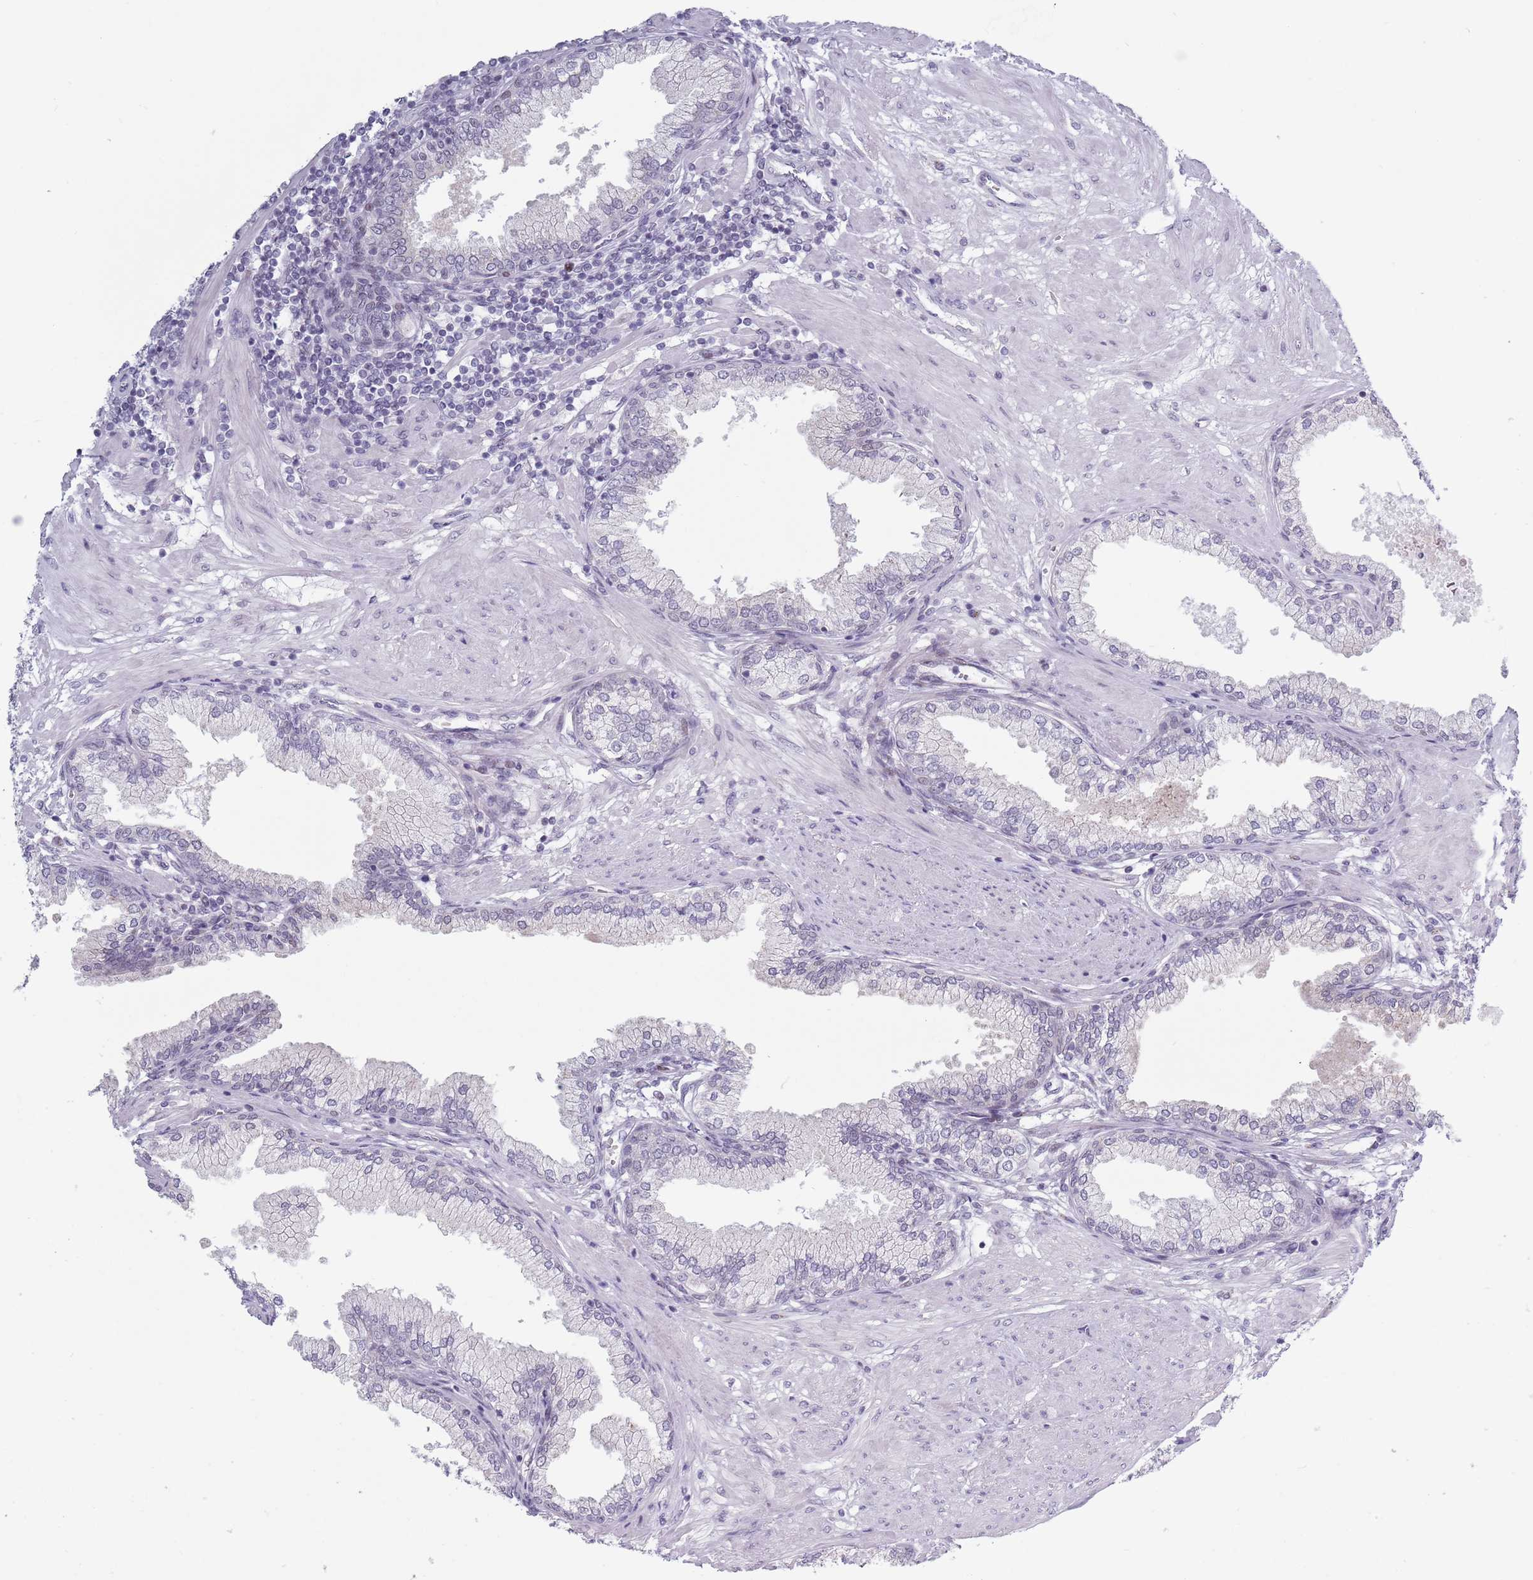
{"staining": {"intensity": "negative", "quantity": "none", "location": "none"}, "tissue": "prostate cancer", "cell_type": "Tumor cells", "image_type": "cancer", "snomed": [{"axis": "morphology", "description": "Adenocarcinoma, High grade"}, {"axis": "topography", "description": "Prostate and seminal vesicle, NOS"}], "caption": "IHC micrograph of neoplastic tissue: adenocarcinoma (high-grade) (prostate) stained with DAB (3,3'-diaminobenzidine) shows no significant protein staining in tumor cells.", "gene": "ZKSCAN2", "patient": {"sex": "male", "age": 64}}